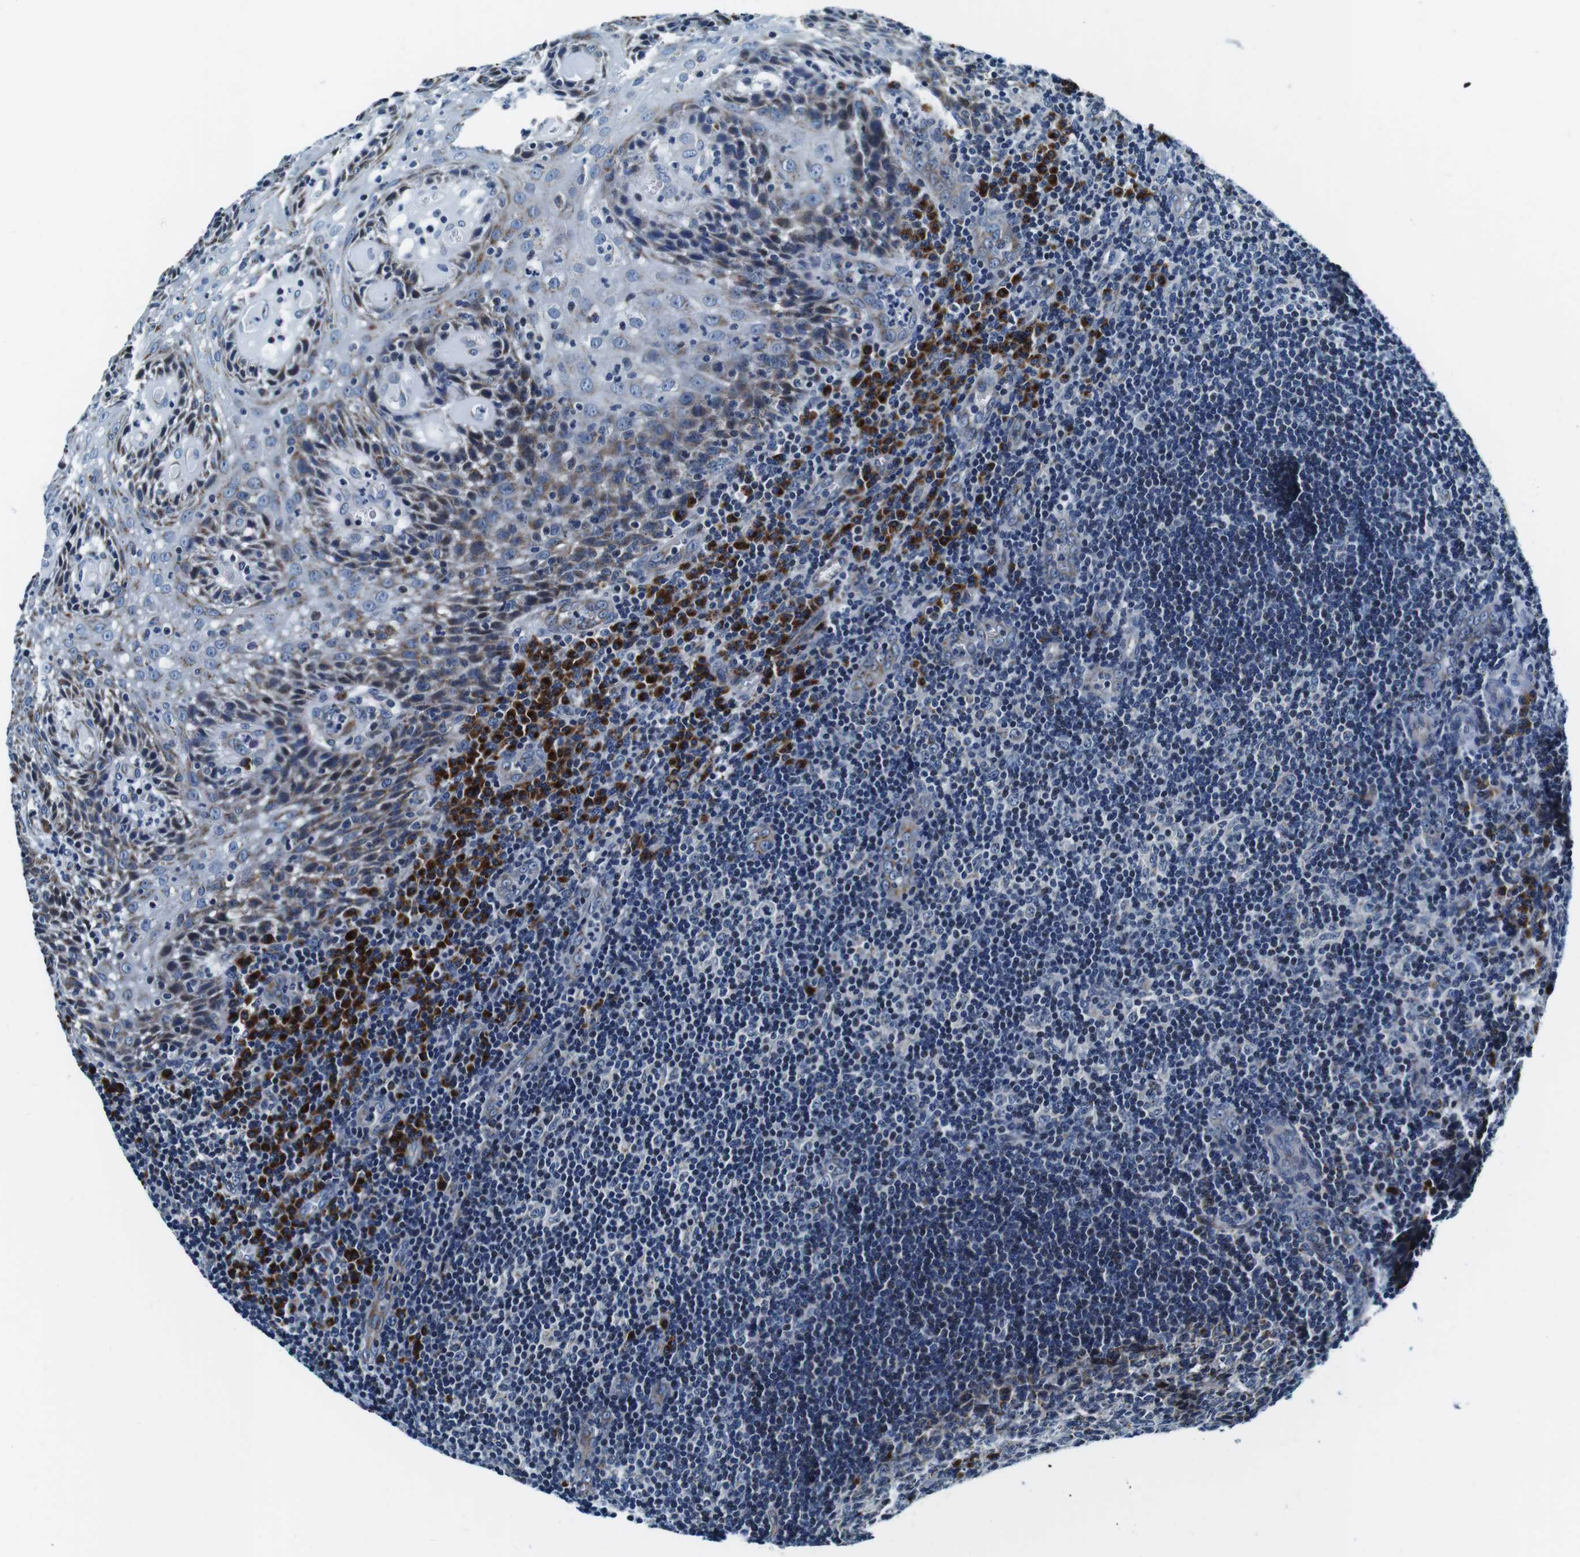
{"staining": {"intensity": "strong", "quantity": "<25%", "location": "cytoplasmic/membranous"}, "tissue": "tonsil", "cell_type": "Germinal center cells", "image_type": "normal", "snomed": [{"axis": "morphology", "description": "Normal tissue, NOS"}, {"axis": "topography", "description": "Tonsil"}], "caption": "A medium amount of strong cytoplasmic/membranous positivity is present in about <25% of germinal center cells in unremarkable tonsil. Nuclei are stained in blue.", "gene": "FAR2", "patient": {"sex": "male", "age": 37}}